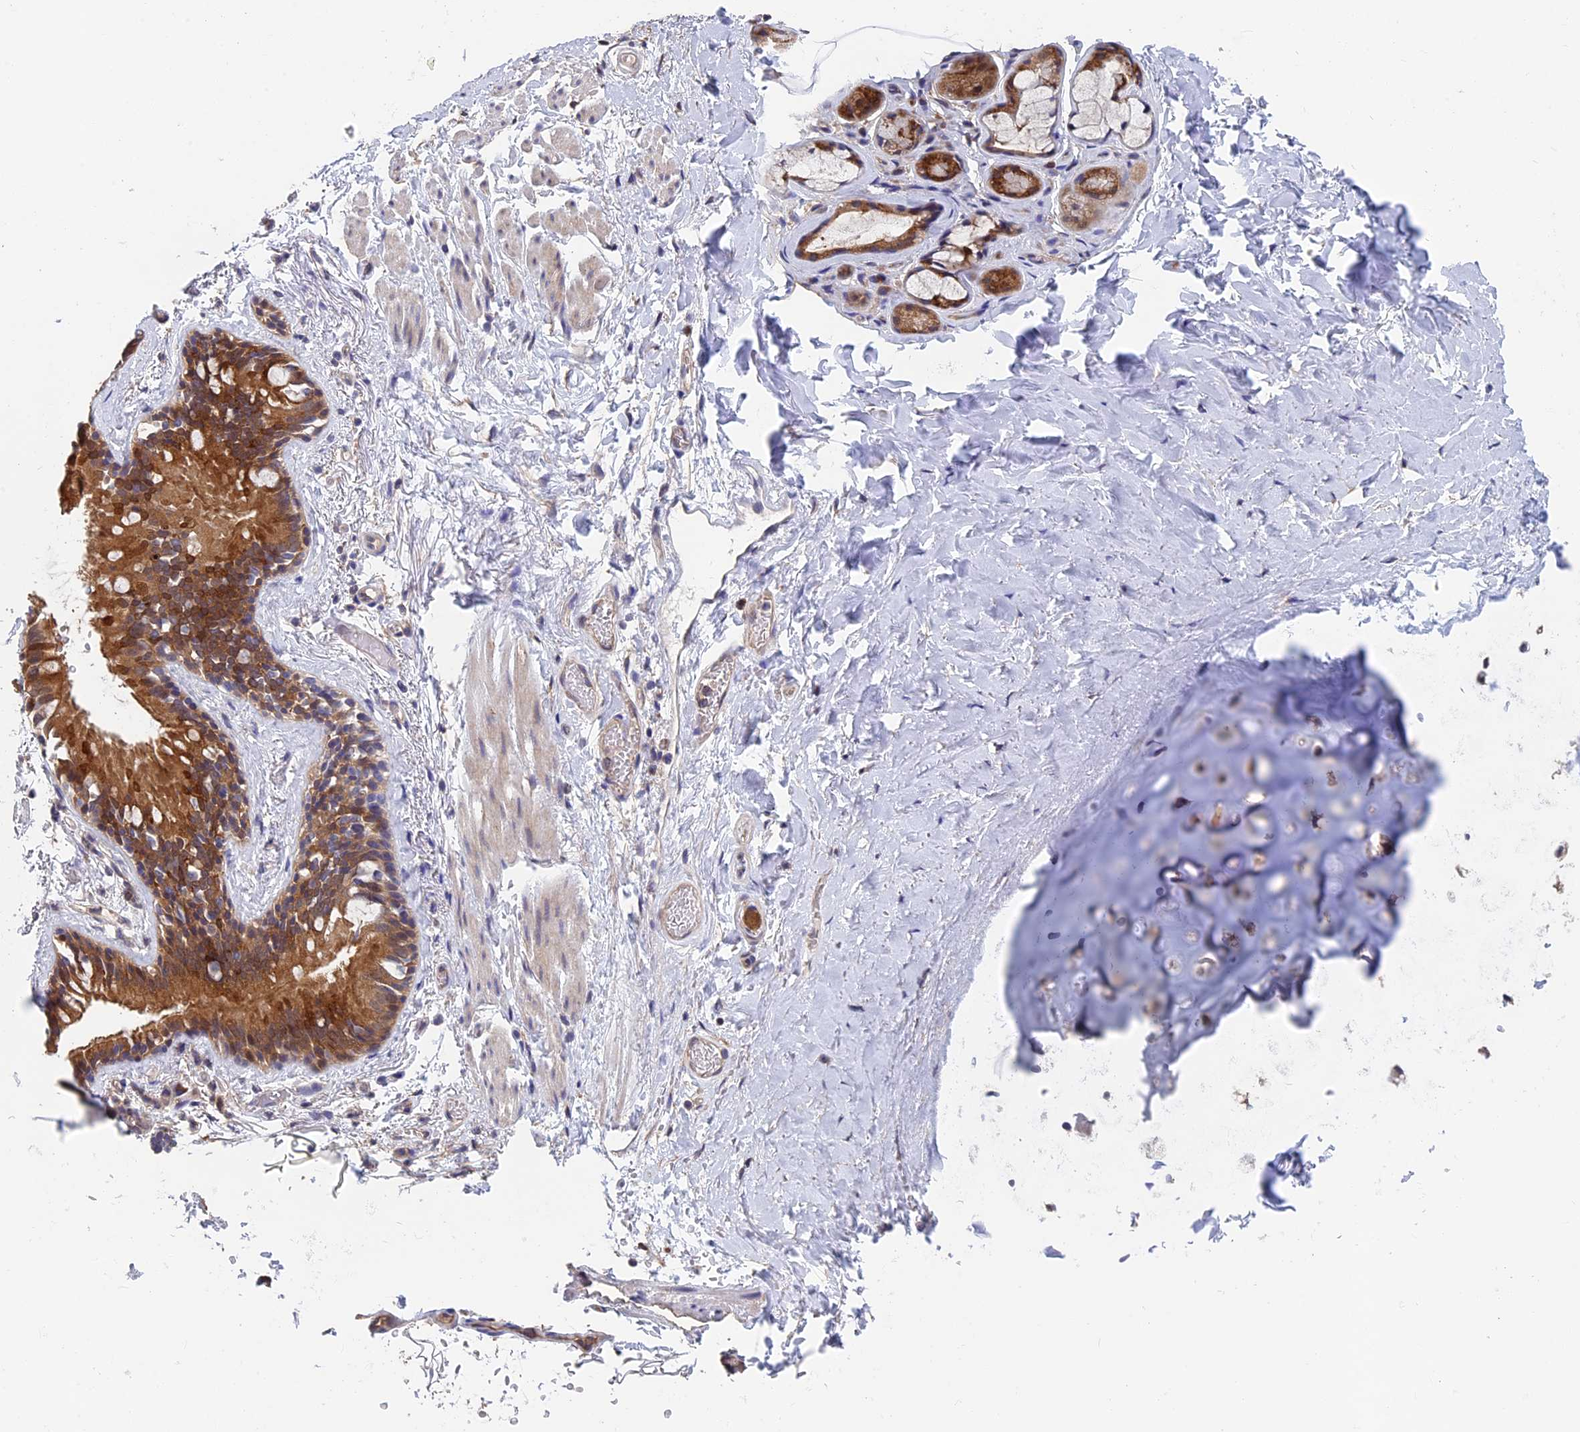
{"staining": {"intensity": "negative", "quantity": "none", "location": "cytoplasmic/membranous"}, "tissue": "adipose tissue", "cell_type": "Adipocytes", "image_type": "normal", "snomed": [{"axis": "morphology", "description": "Normal tissue, NOS"}, {"axis": "topography", "description": "Lymph node"}, {"axis": "topography", "description": "Bronchus"}], "caption": "Immunohistochemistry histopathology image of benign human adipose tissue stained for a protein (brown), which displays no staining in adipocytes.", "gene": "LCMT1", "patient": {"sex": "male", "age": 63}}